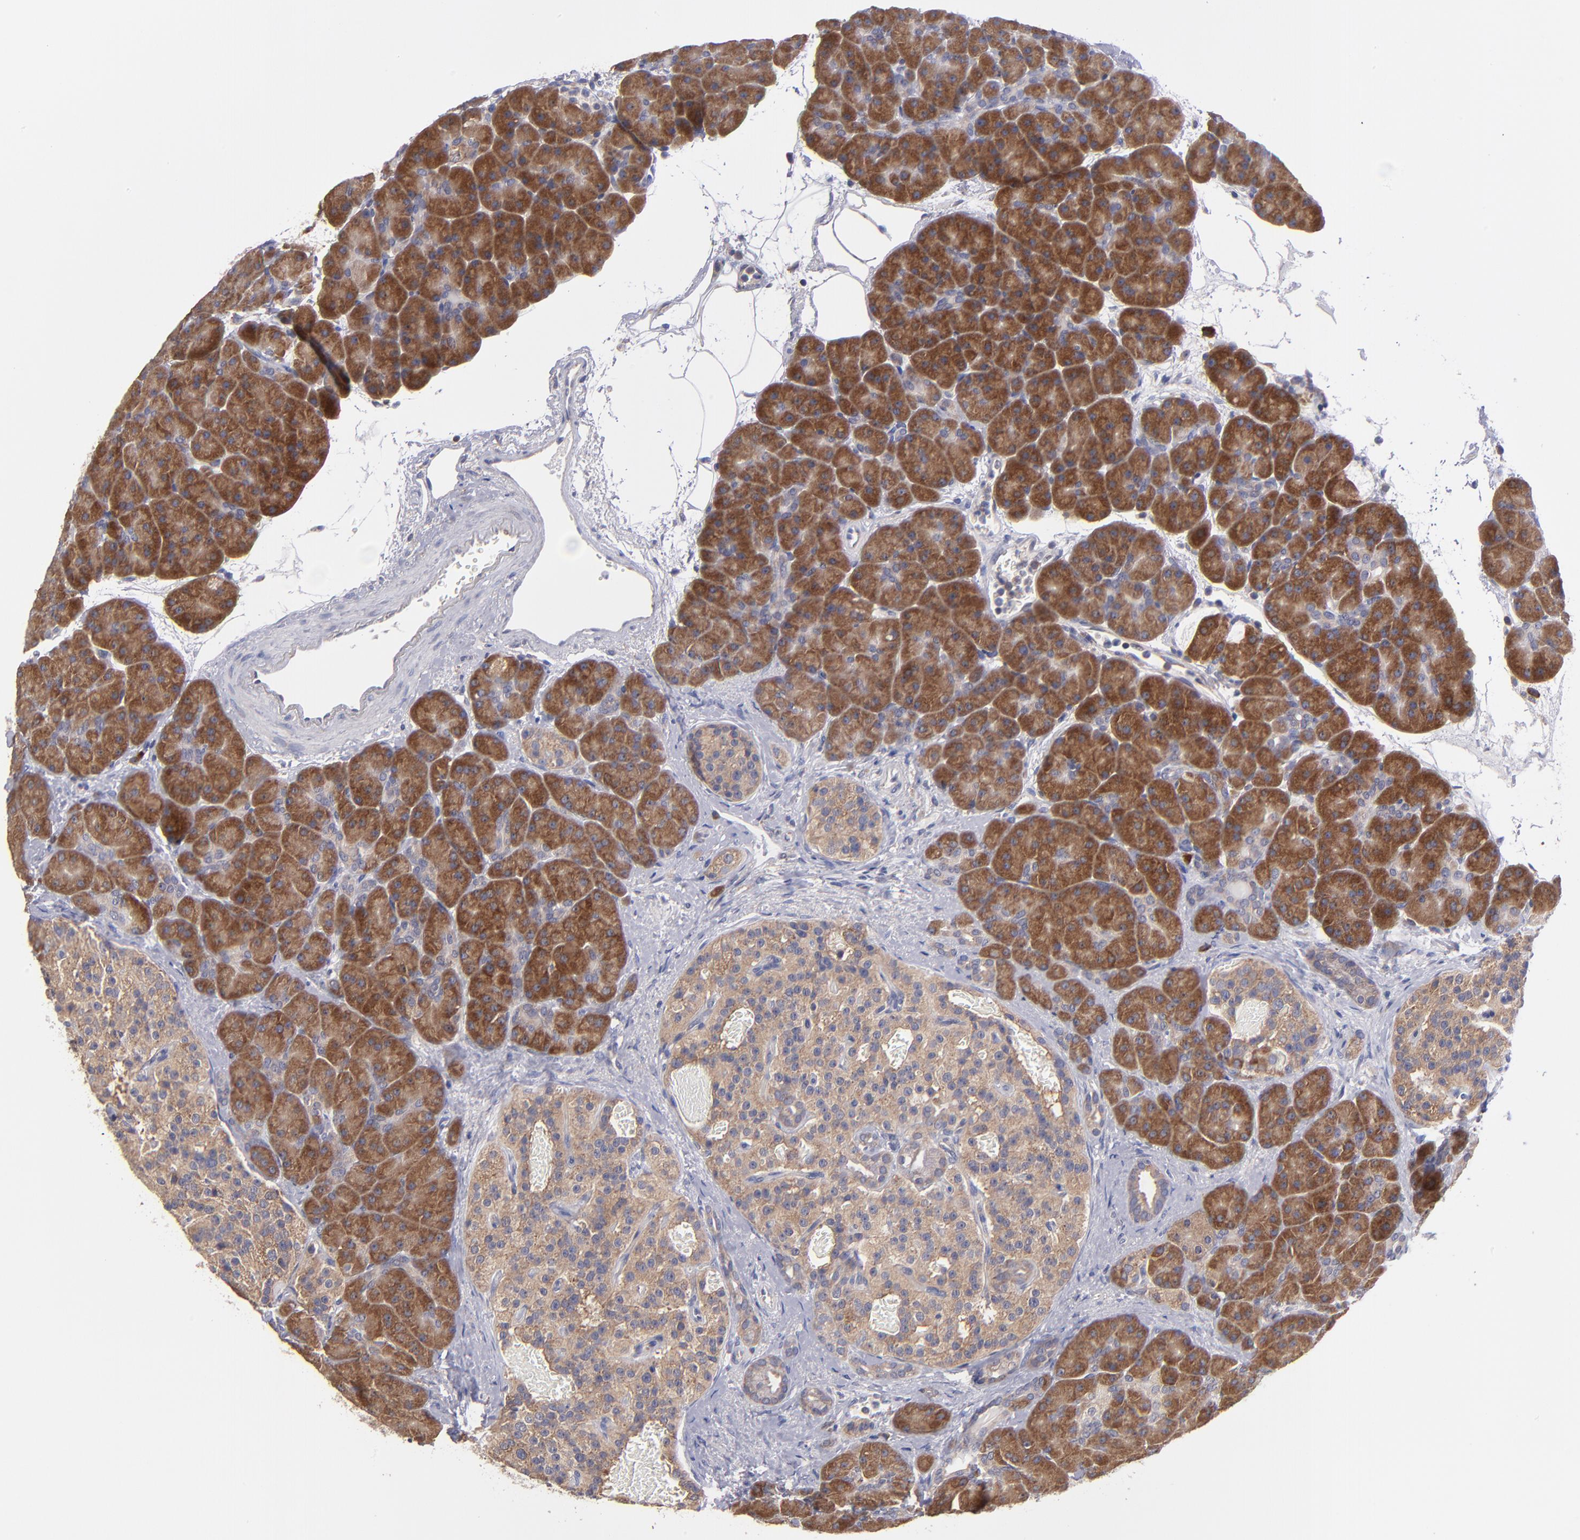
{"staining": {"intensity": "strong", "quantity": ">75%", "location": "cytoplasmic/membranous"}, "tissue": "pancreas", "cell_type": "Exocrine glandular cells", "image_type": "normal", "snomed": [{"axis": "morphology", "description": "Normal tissue, NOS"}, {"axis": "topography", "description": "Pancreas"}], "caption": "Immunohistochemical staining of normal pancreas reveals strong cytoplasmic/membranous protein expression in approximately >75% of exocrine glandular cells.", "gene": "EIF3L", "patient": {"sex": "male", "age": 66}}